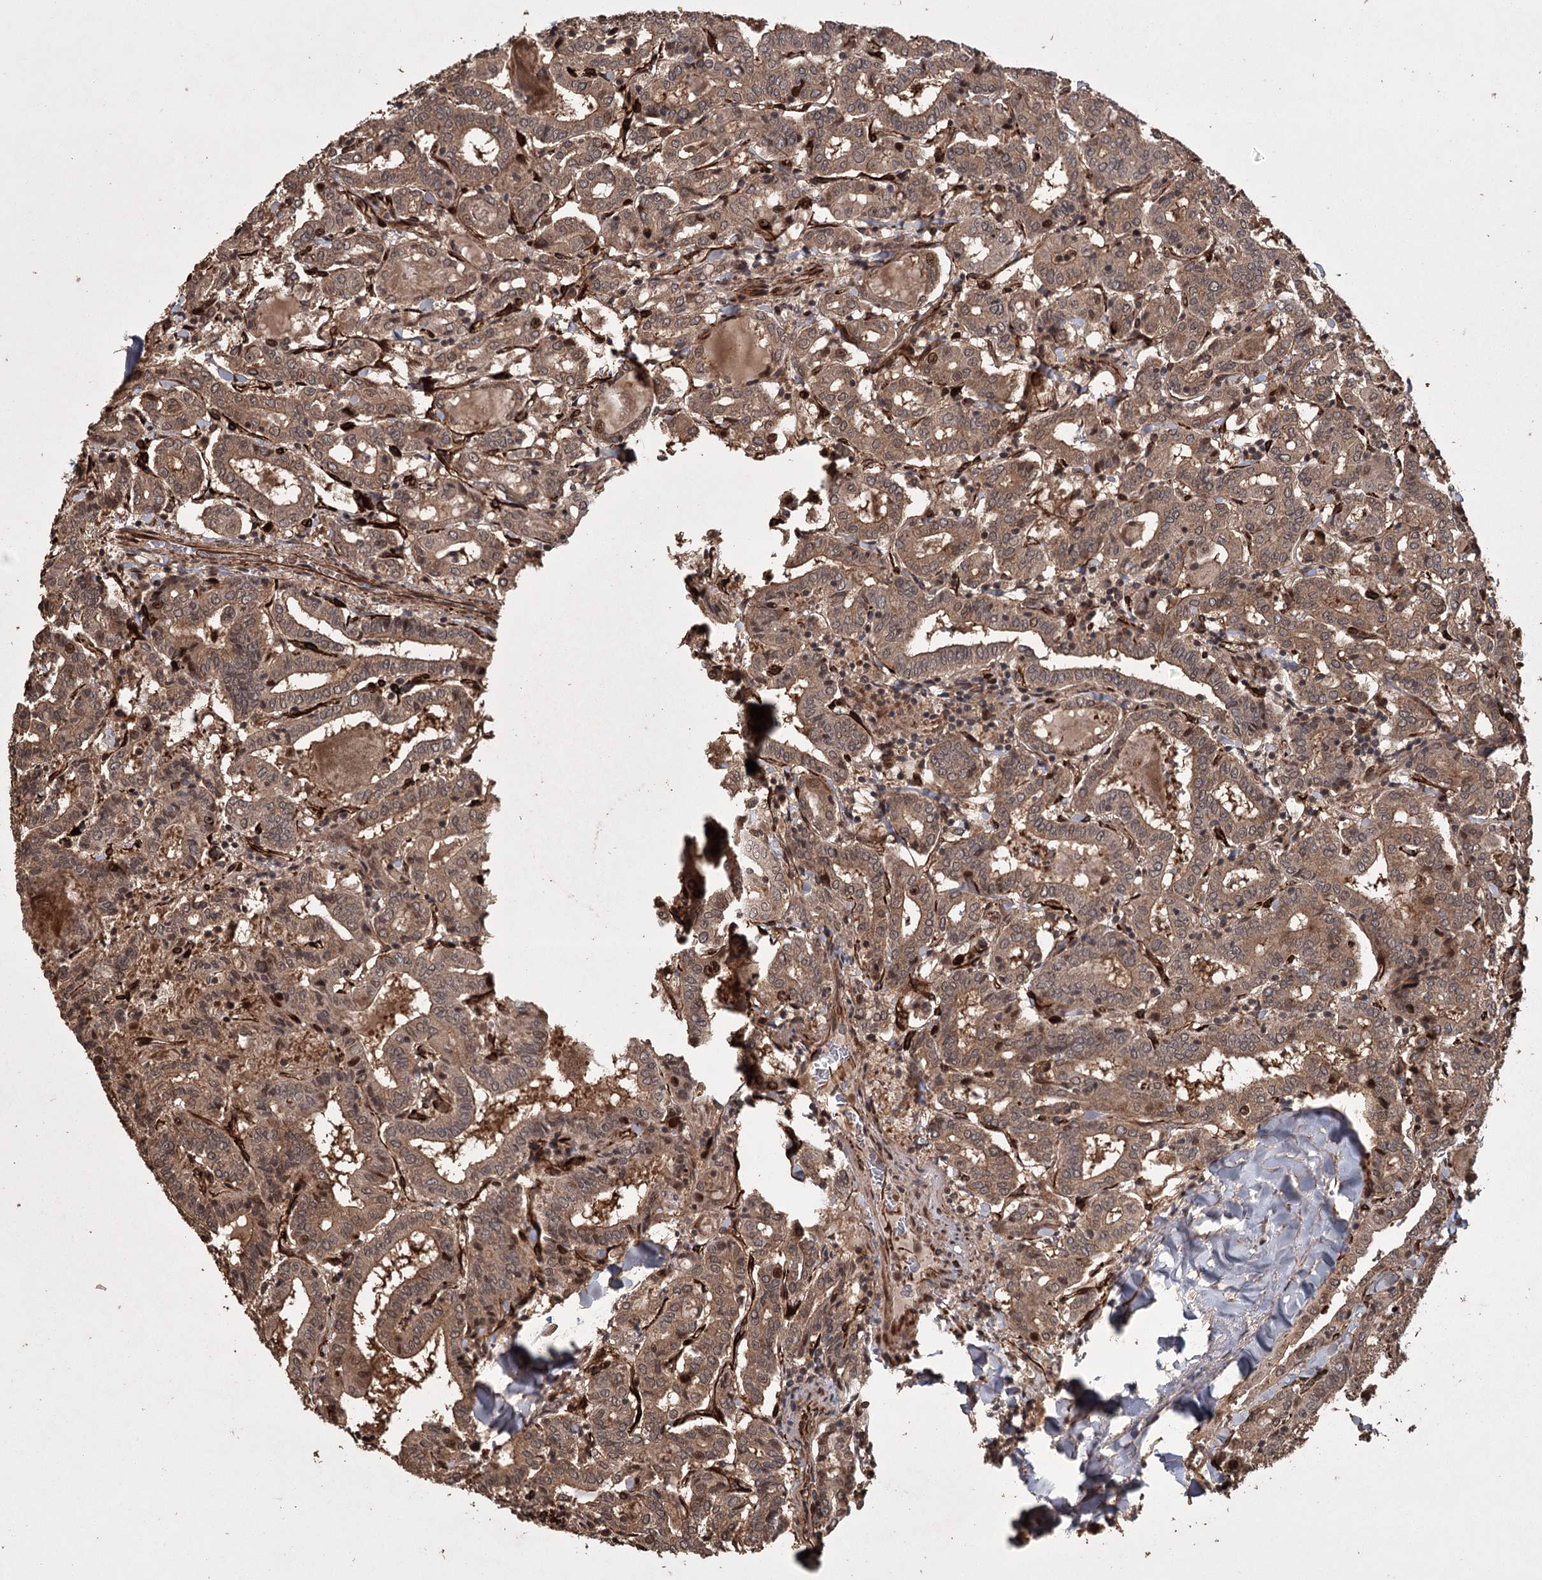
{"staining": {"intensity": "moderate", "quantity": ">75%", "location": "cytoplasmic/membranous"}, "tissue": "thyroid cancer", "cell_type": "Tumor cells", "image_type": "cancer", "snomed": [{"axis": "morphology", "description": "Papillary adenocarcinoma, NOS"}, {"axis": "topography", "description": "Thyroid gland"}], "caption": "Immunohistochemistry (IHC) staining of thyroid cancer, which reveals medium levels of moderate cytoplasmic/membranous positivity in approximately >75% of tumor cells indicating moderate cytoplasmic/membranous protein staining. The staining was performed using DAB (brown) for protein detection and nuclei were counterstained in hematoxylin (blue).", "gene": "RPAP3", "patient": {"sex": "female", "age": 72}}